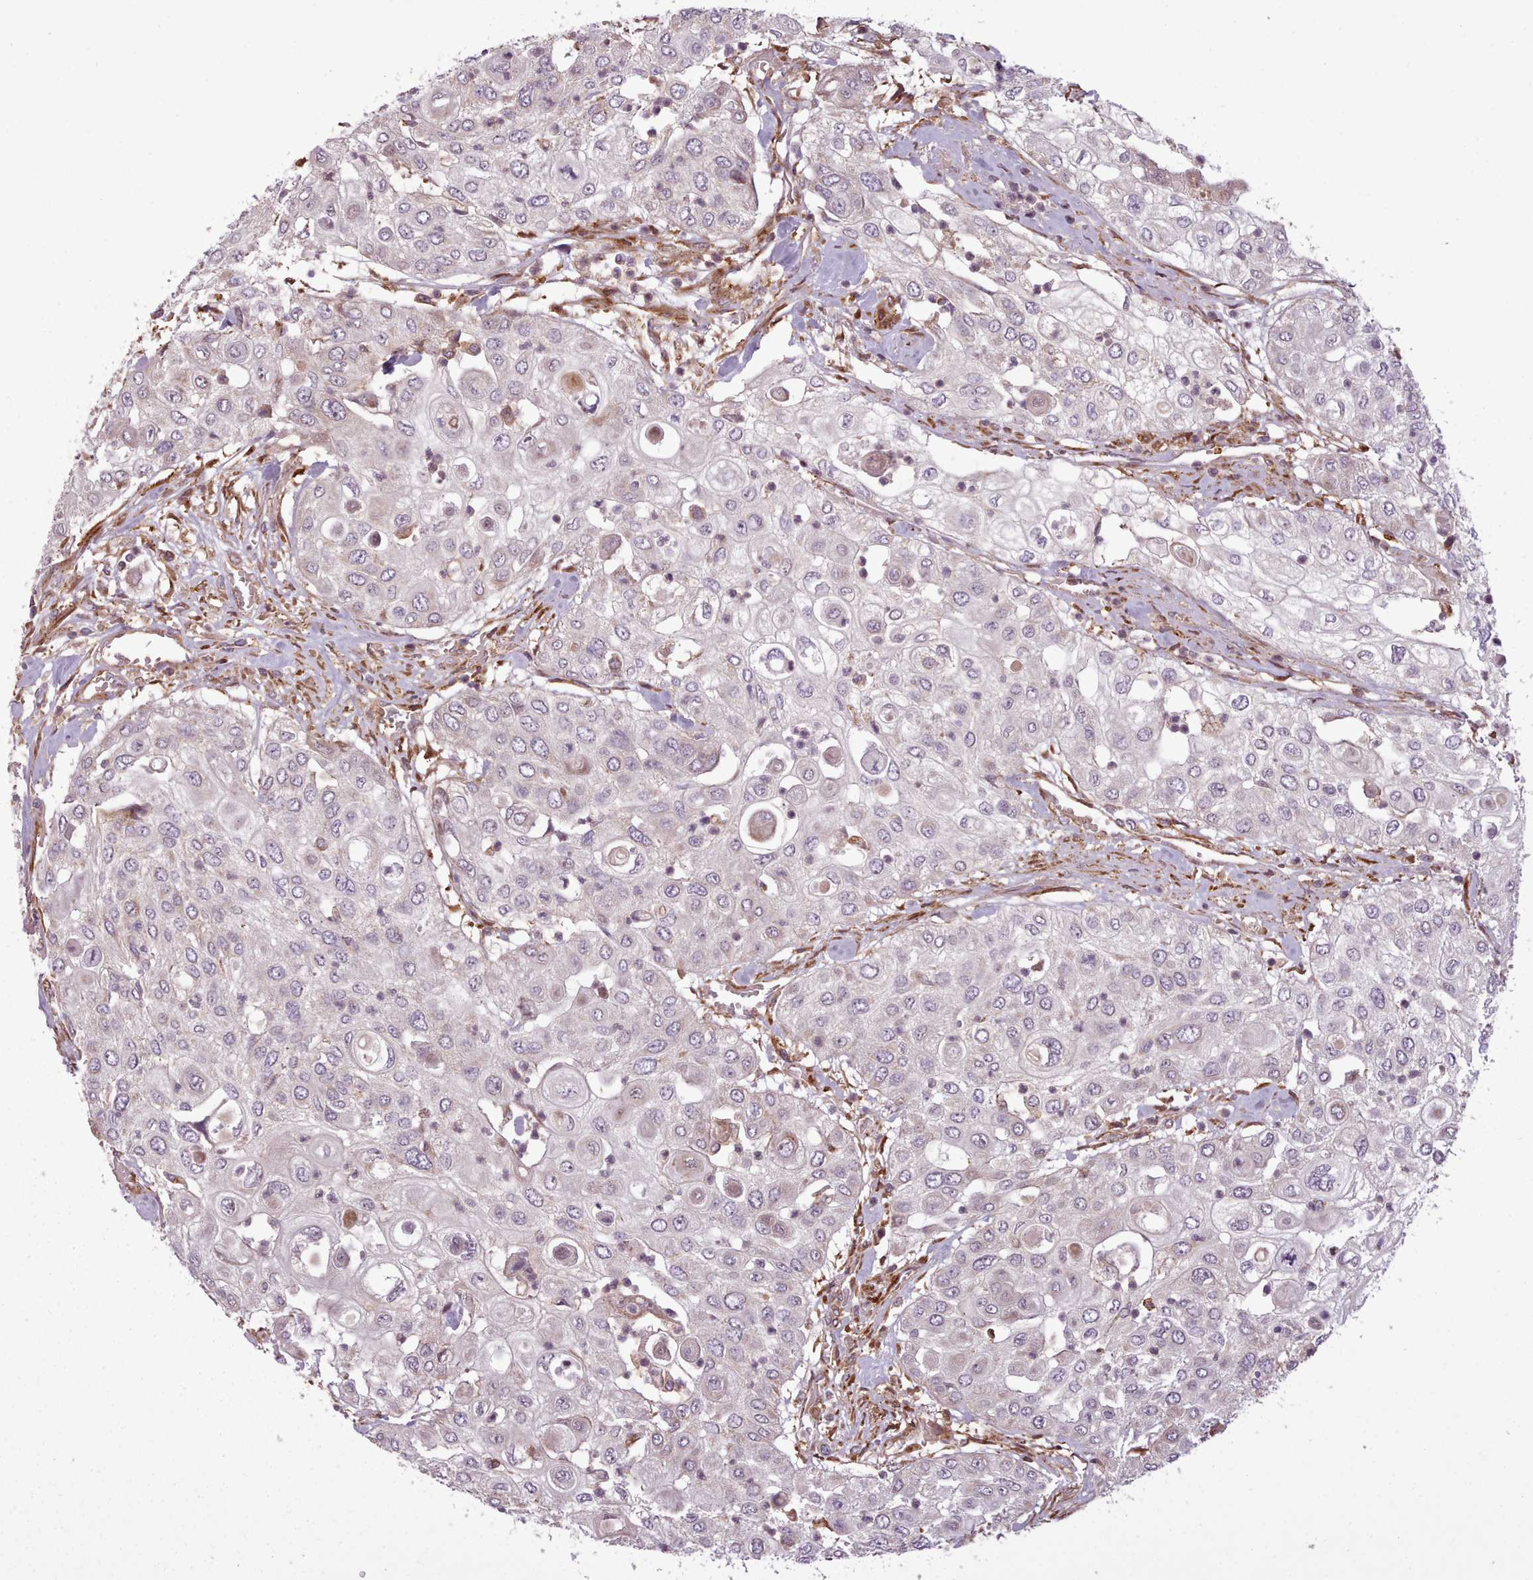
{"staining": {"intensity": "negative", "quantity": "none", "location": "none"}, "tissue": "urothelial cancer", "cell_type": "Tumor cells", "image_type": "cancer", "snomed": [{"axis": "morphology", "description": "Urothelial carcinoma, High grade"}, {"axis": "topography", "description": "Urinary bladder"}], "caption": "This is a image of immunohistochemistry (IHC) staining of high-grade urothelial carcinoma, which shows no staining in tumor cells.", "gene": "NLRP7", "patient": {"sex": "female", "age": 79}}